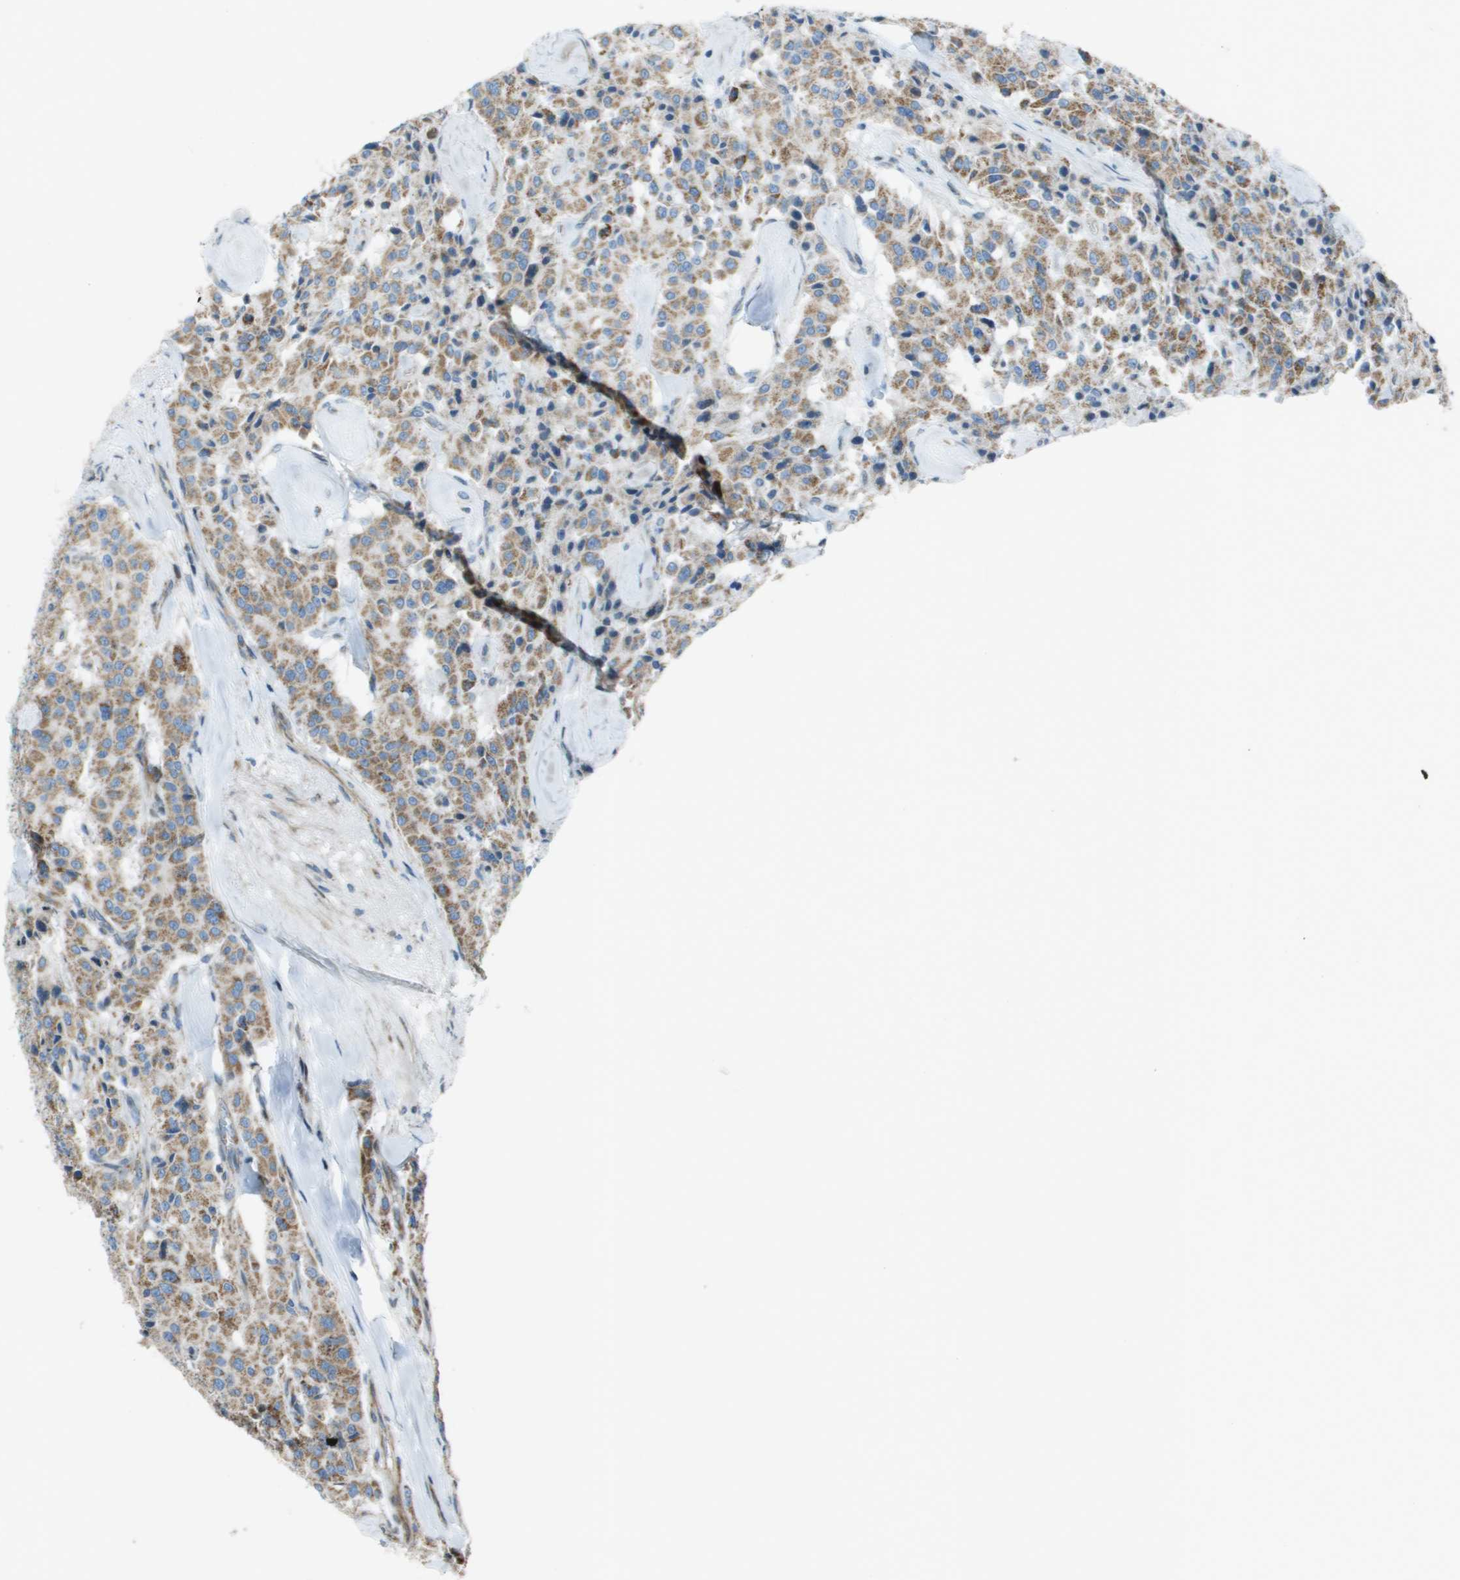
{"staining": {"intensity": "moderate", "quantity": ">75%", "location": "cytoplasmic/membranous"}, "tissue": "carcinoid", "cell_type": "Tumor cells", "image_type": "cancer", "snomed": [{"axis": "morphology", "description": "Carcinoid, malignant, NOS"}, {"axis": "topography", "description": "Lung"}], "caption": "Protein expression analysis of human carcinoid reveals moderate cytoplasmic/membranous positivity in approximately >75% of tumor cells.", "gene": "MGAT3", "patient": {"sex": "male", "age": 30}}